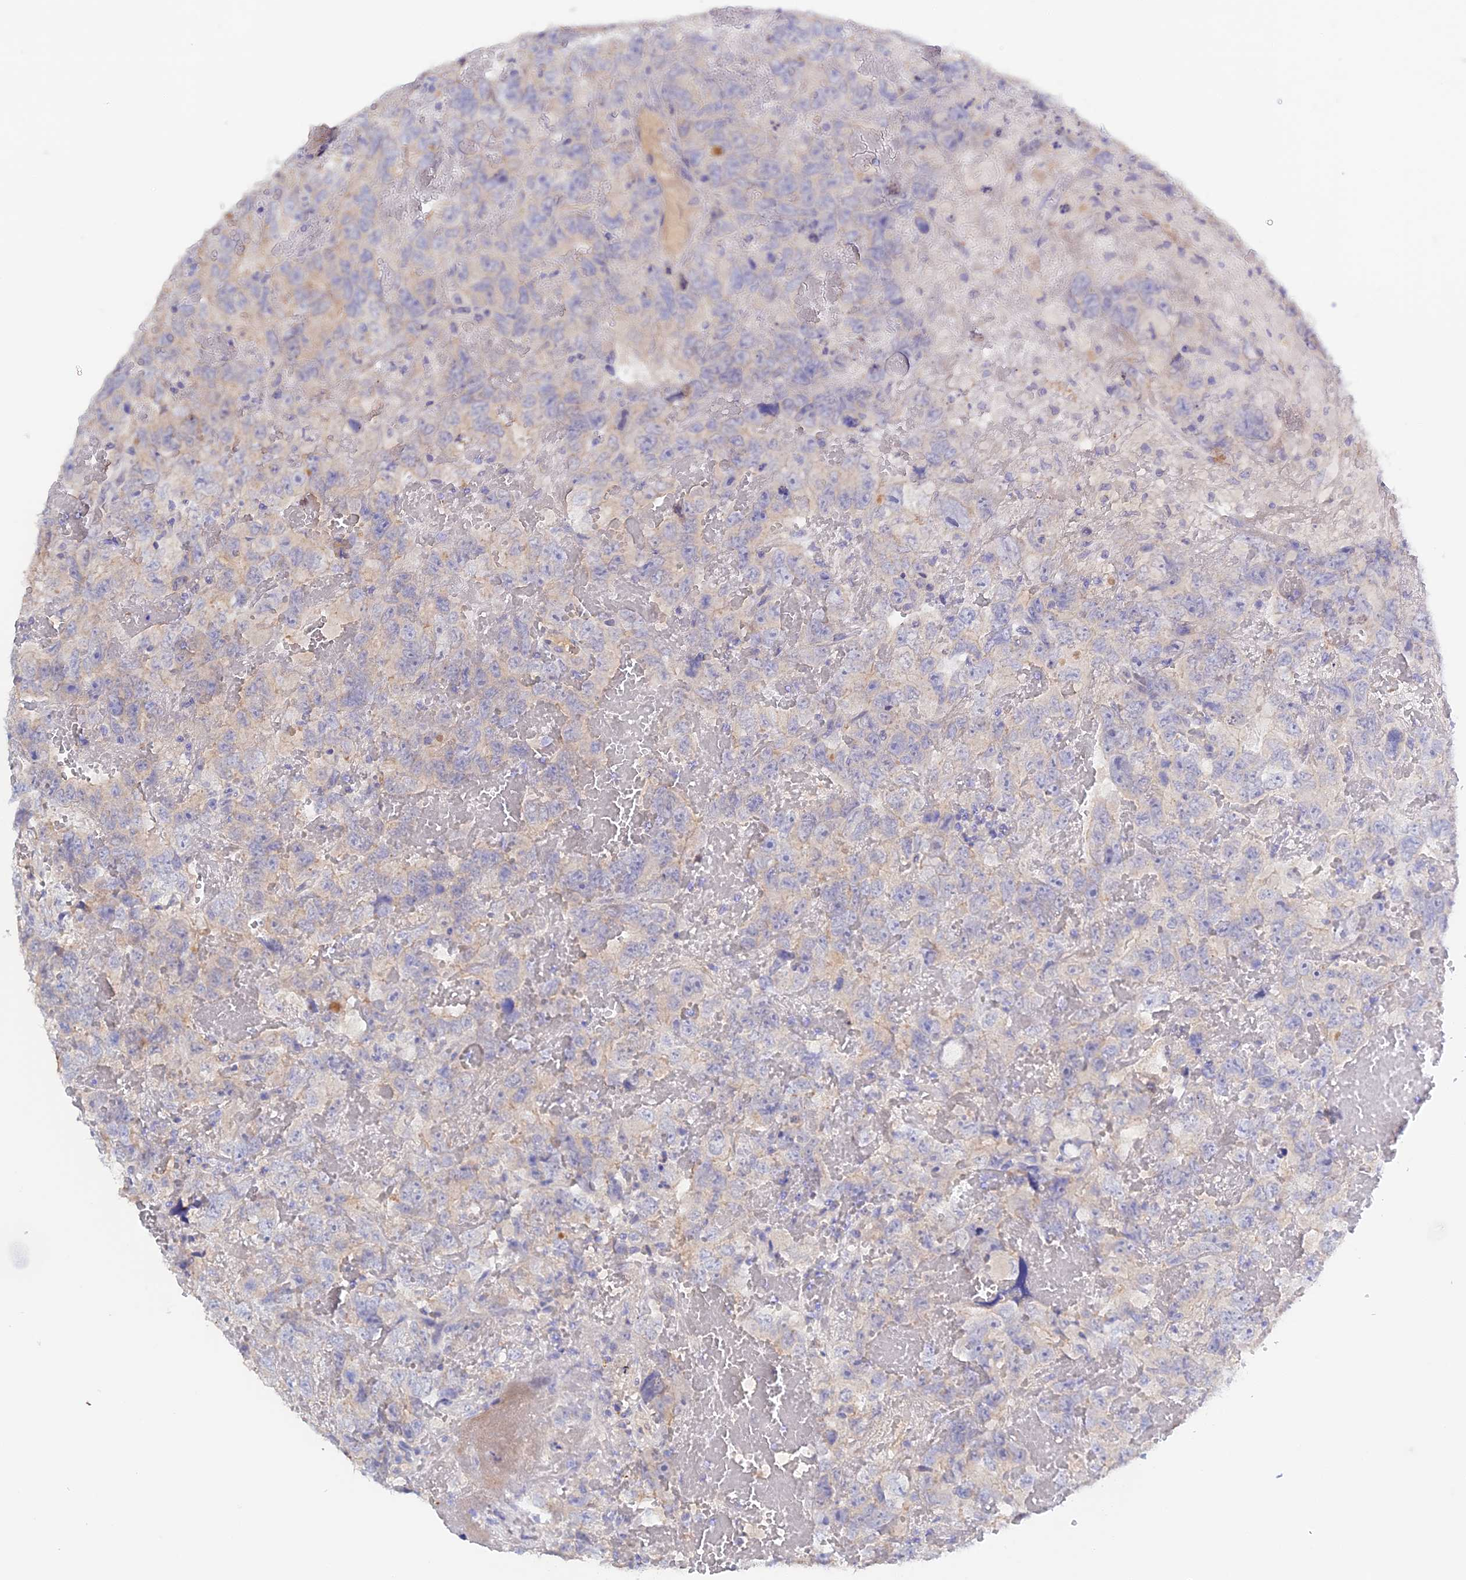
{"staining": {"intensity": "negative", "quantity": "none", "location": "none"}, "tissue": "testis cancer", "cell_type": "Tumor cells", "image_type": "cancer", "snomed": [{"axis": "morphology", "description": "Carcinoma, Embryonal, NOS"}, {"axis": "topography", "description": "Testis"}], "caption": "Testis embryonal carcinoma was stained to show a protein in brown. There is no significant expression in tumor cells. (Brightfield microscopy of DAB immunohistochemistry at high magnification).", "gene": "ADGRA1", "patient": {"sex": "male", "age": 45}}